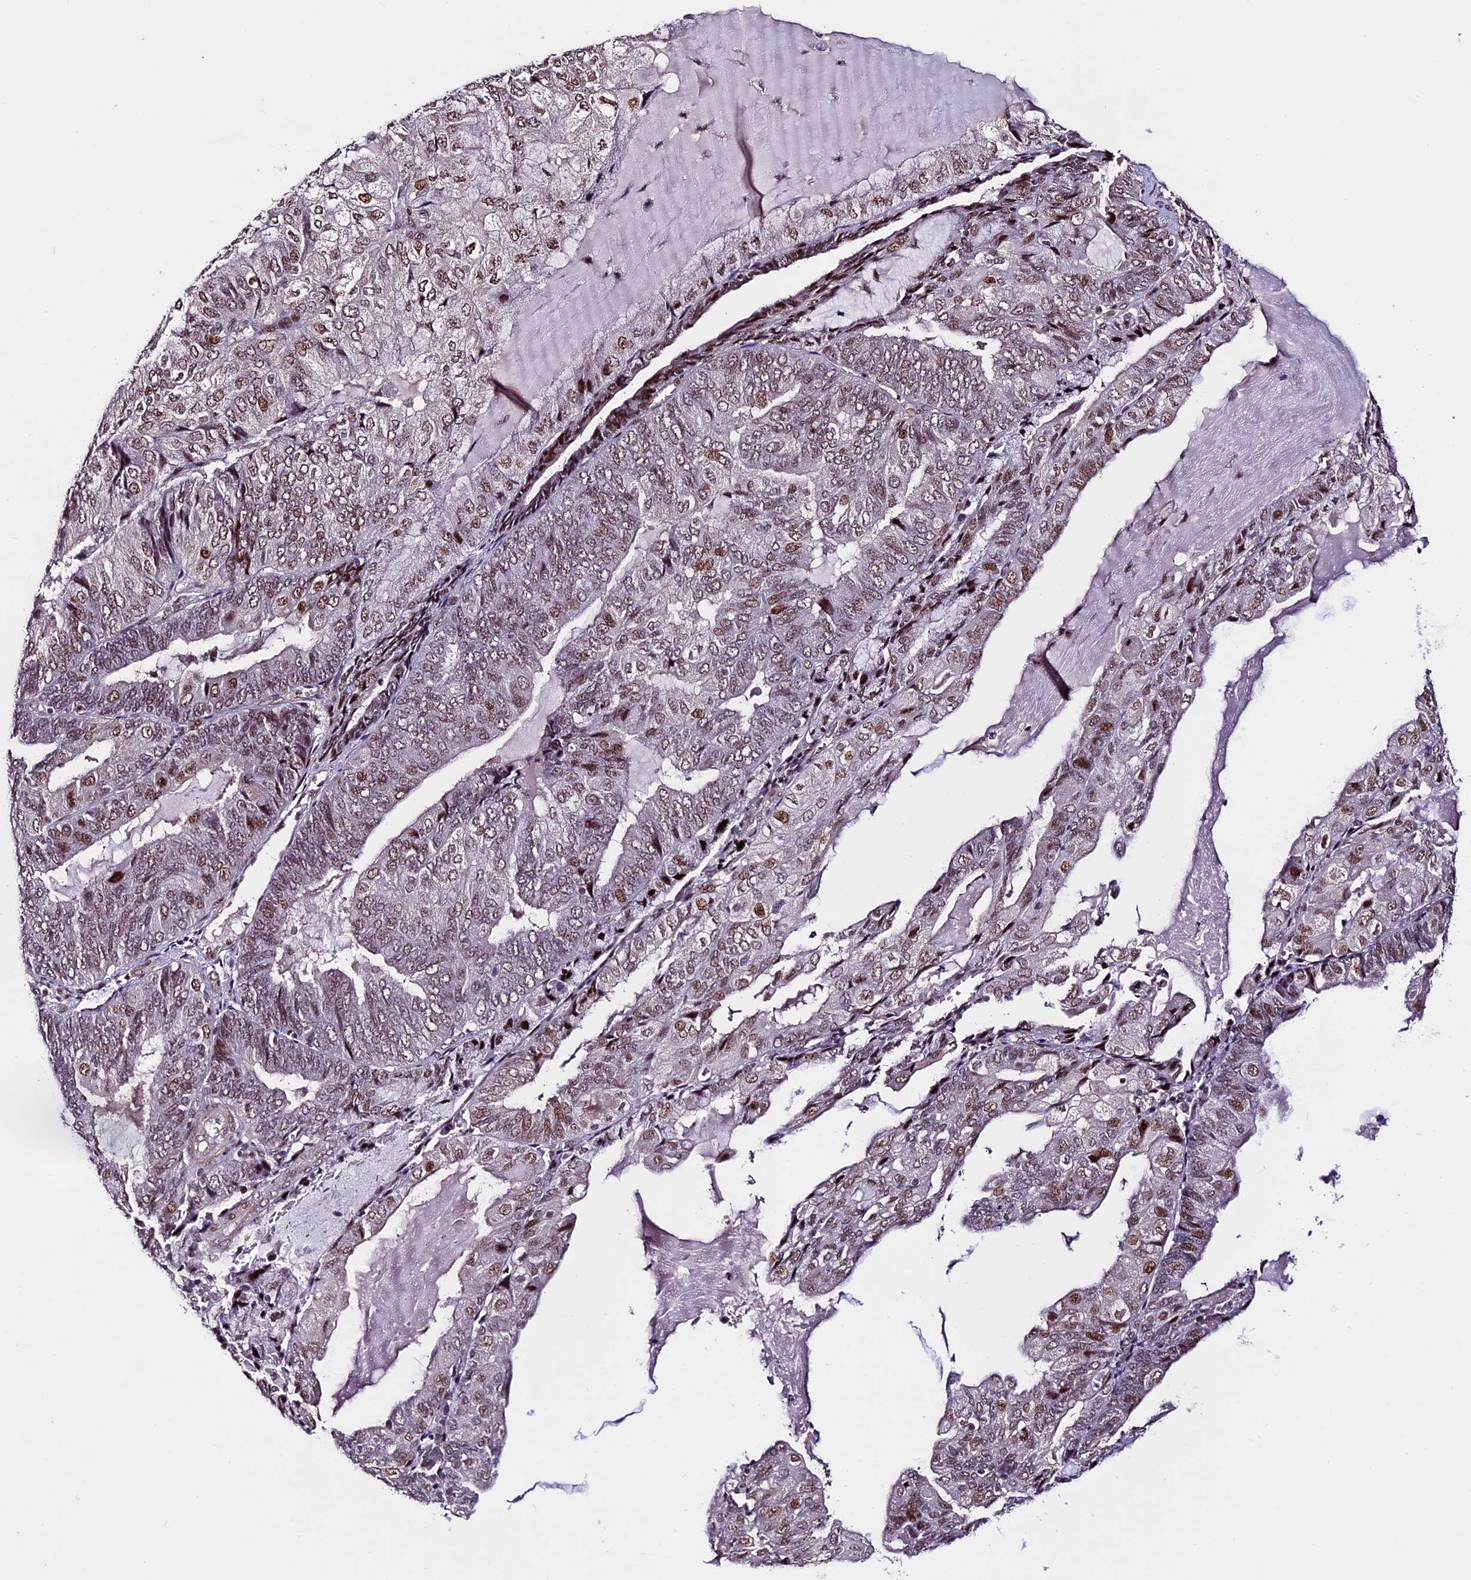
{"staining": {"intensity": "moderate", "quantity": ">75%", "location": "nuclear"}, "tissue": "endometrial cancer", "cell_type": "Tumor cells", "image_type": "cancer", "snomed": [{"axis": "morphology", "description": "Adenocarcinoma, NOS"}, {"axis": "topography", "description": "Endometrium"}], "caption": "IHC of human endometrial cancer exhibits medium levels of moderate nuclear staining in approximately >75% of tumor cells.", "gene": "TCP11L2", "patient": {"sex": "female", "age": 81}}